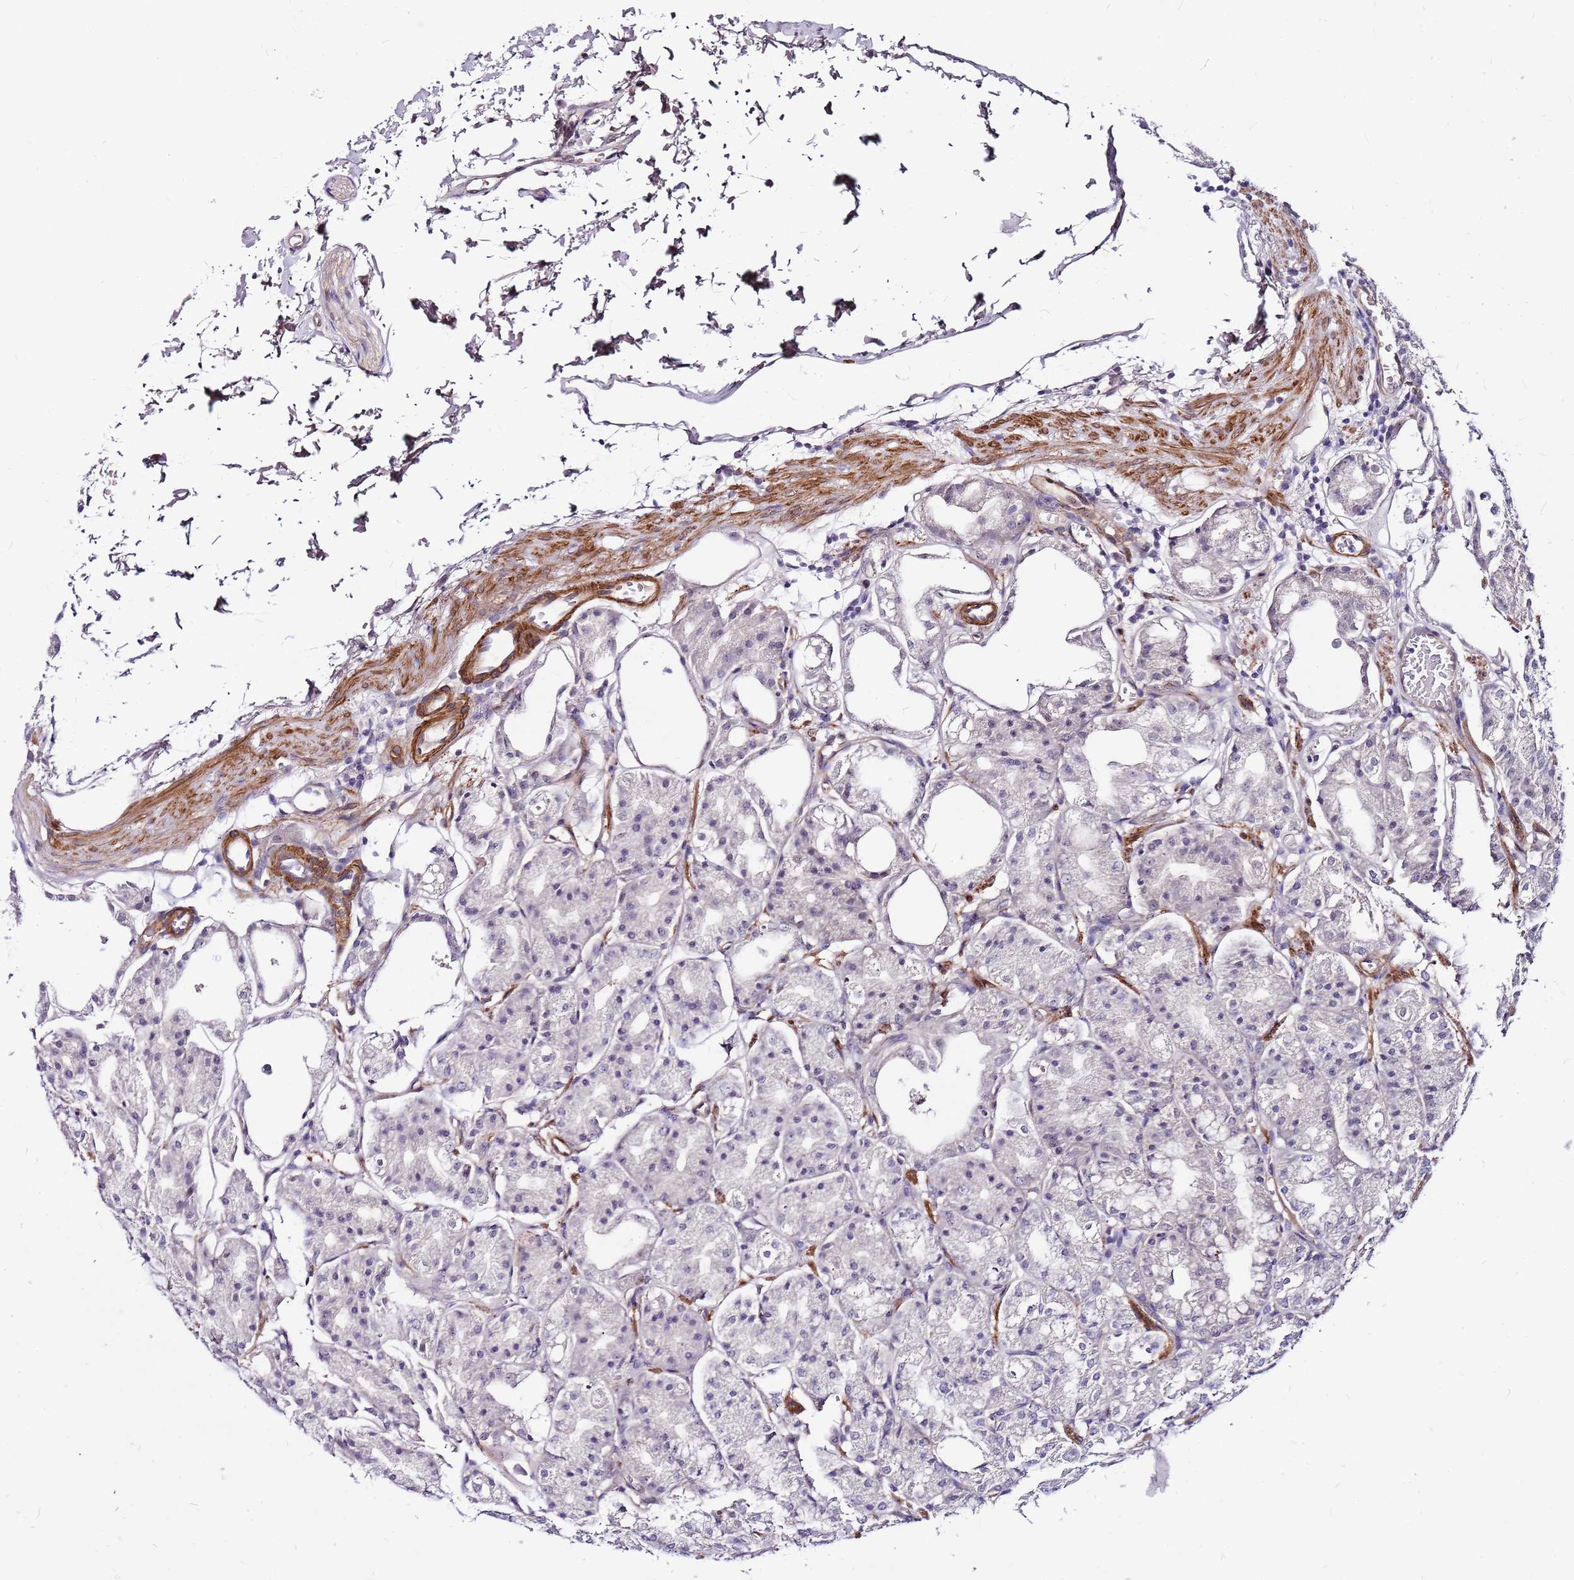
{"staining": {"intensity": "moderate", "quantity": "<25%", "location": "nuclear"}, "tissue": "stomach", "cell_type": "Glandular cells", "image_type": "normal", "snomed": [{"axis": "morphology", "description": "Normal tissue, NOS"}, {"axis": "topography", "description": "Stomach, lower"}], "caption": "A brown stain shows moderate nuclear positivity of a protein in glandular cells of normal human stomach. (DAB (3,3'-diaminobenzidine) IHC with brightfield microscopy, high magnification).", "gene": "POLE3", "patient": {"sex": "male", "age": 71}}